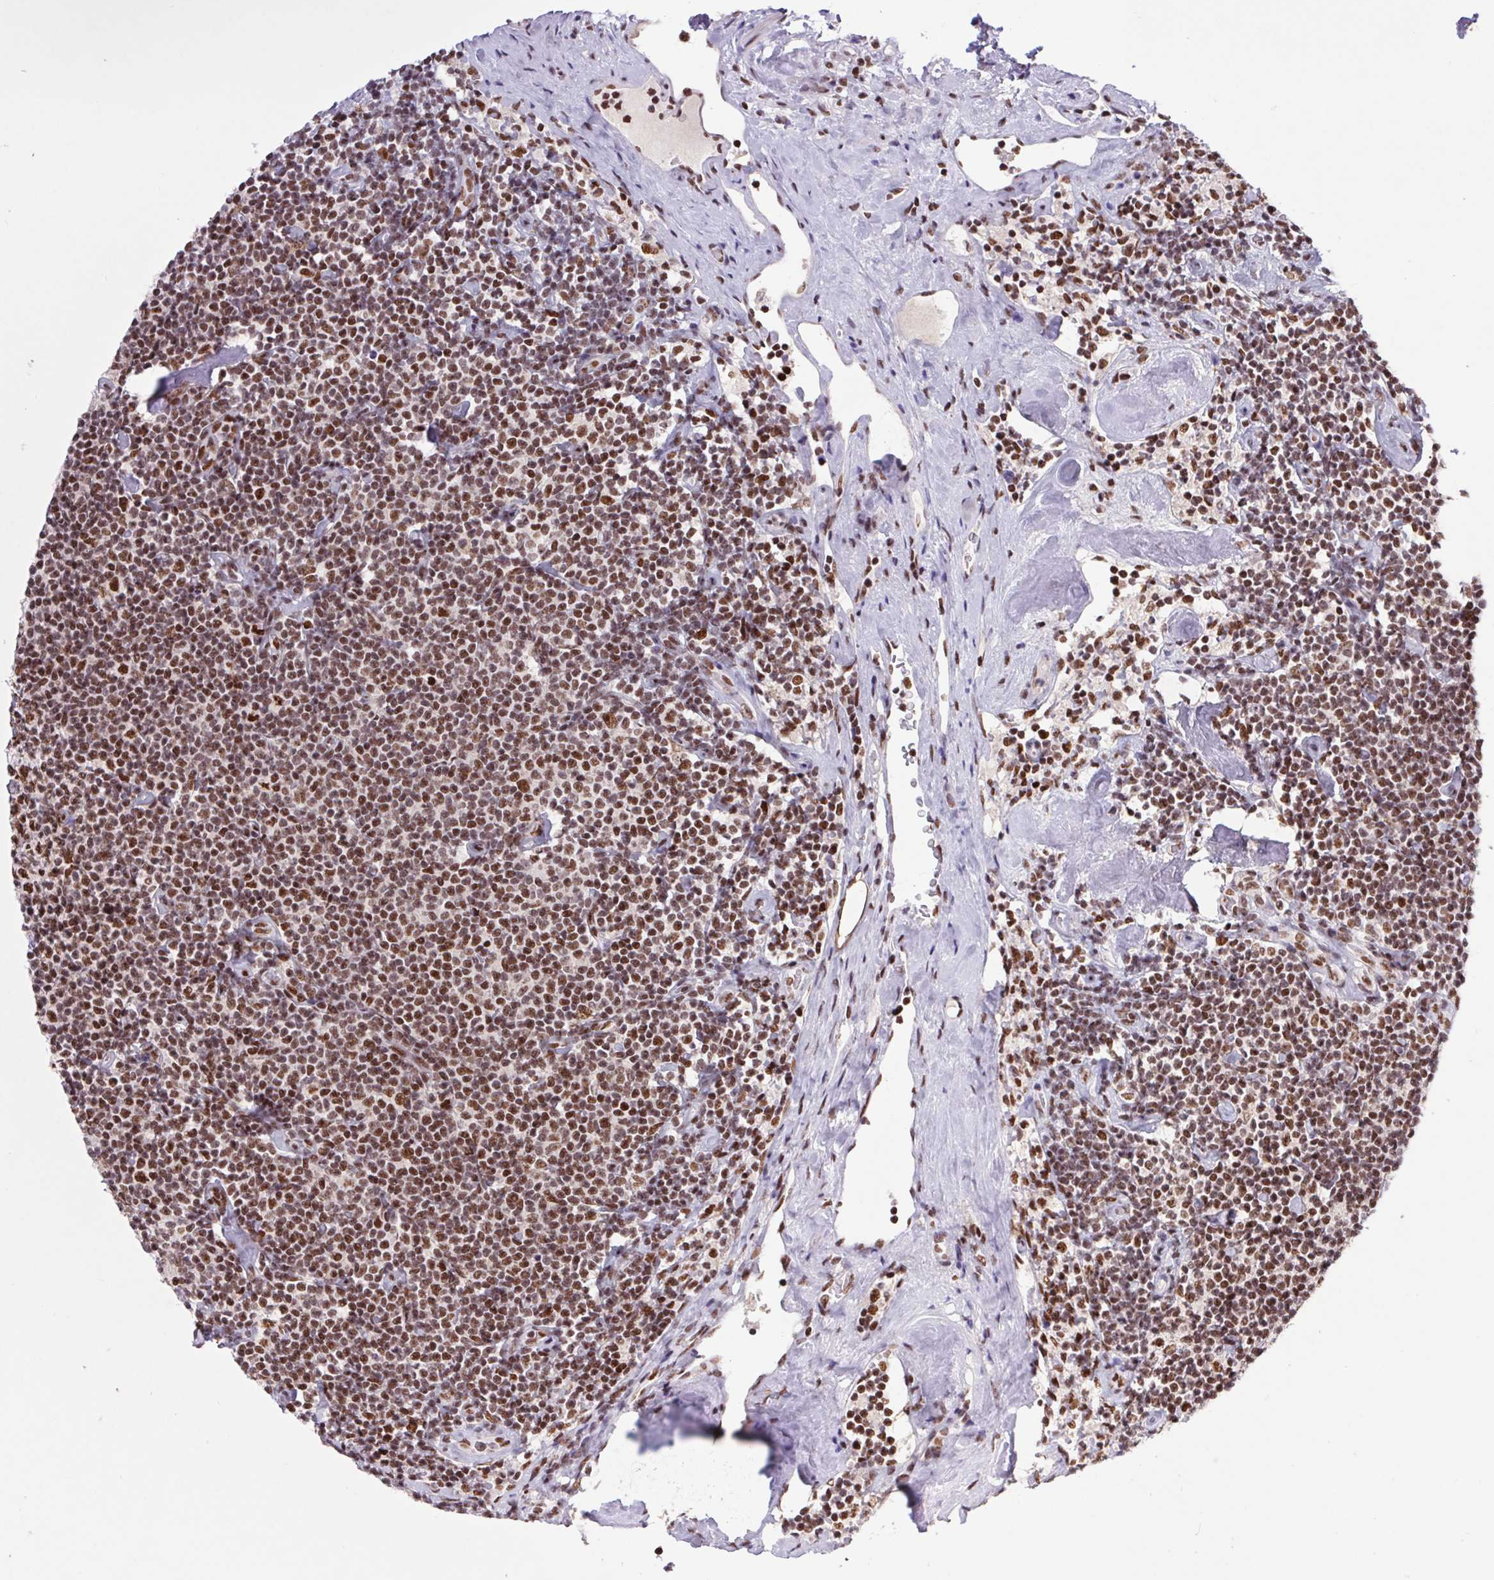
{"staining": {"intensity": "strong", "quantity": ">75%", "location": "nuclear"}, "tissue": "lymphoma", "cell_type": "Tumor cells", "image_type": "cancer", "snomed": [{"axis": "morphology", "description": "Malignant lymphoma, non-Hodgkin's type, Low grade"}, {"axis": "topography", "description": "Lymph node"}], "caption": "A high-resolution histopathology image shows immunohistochemistry staining of malignant lymphoma, non-Hodgkin's type (low-grade), which reveals strong nuclear expression in about >75% of tumor cells.", "gene": "LDLRAD4", "patient": {"sex": "male", "age": 81}}